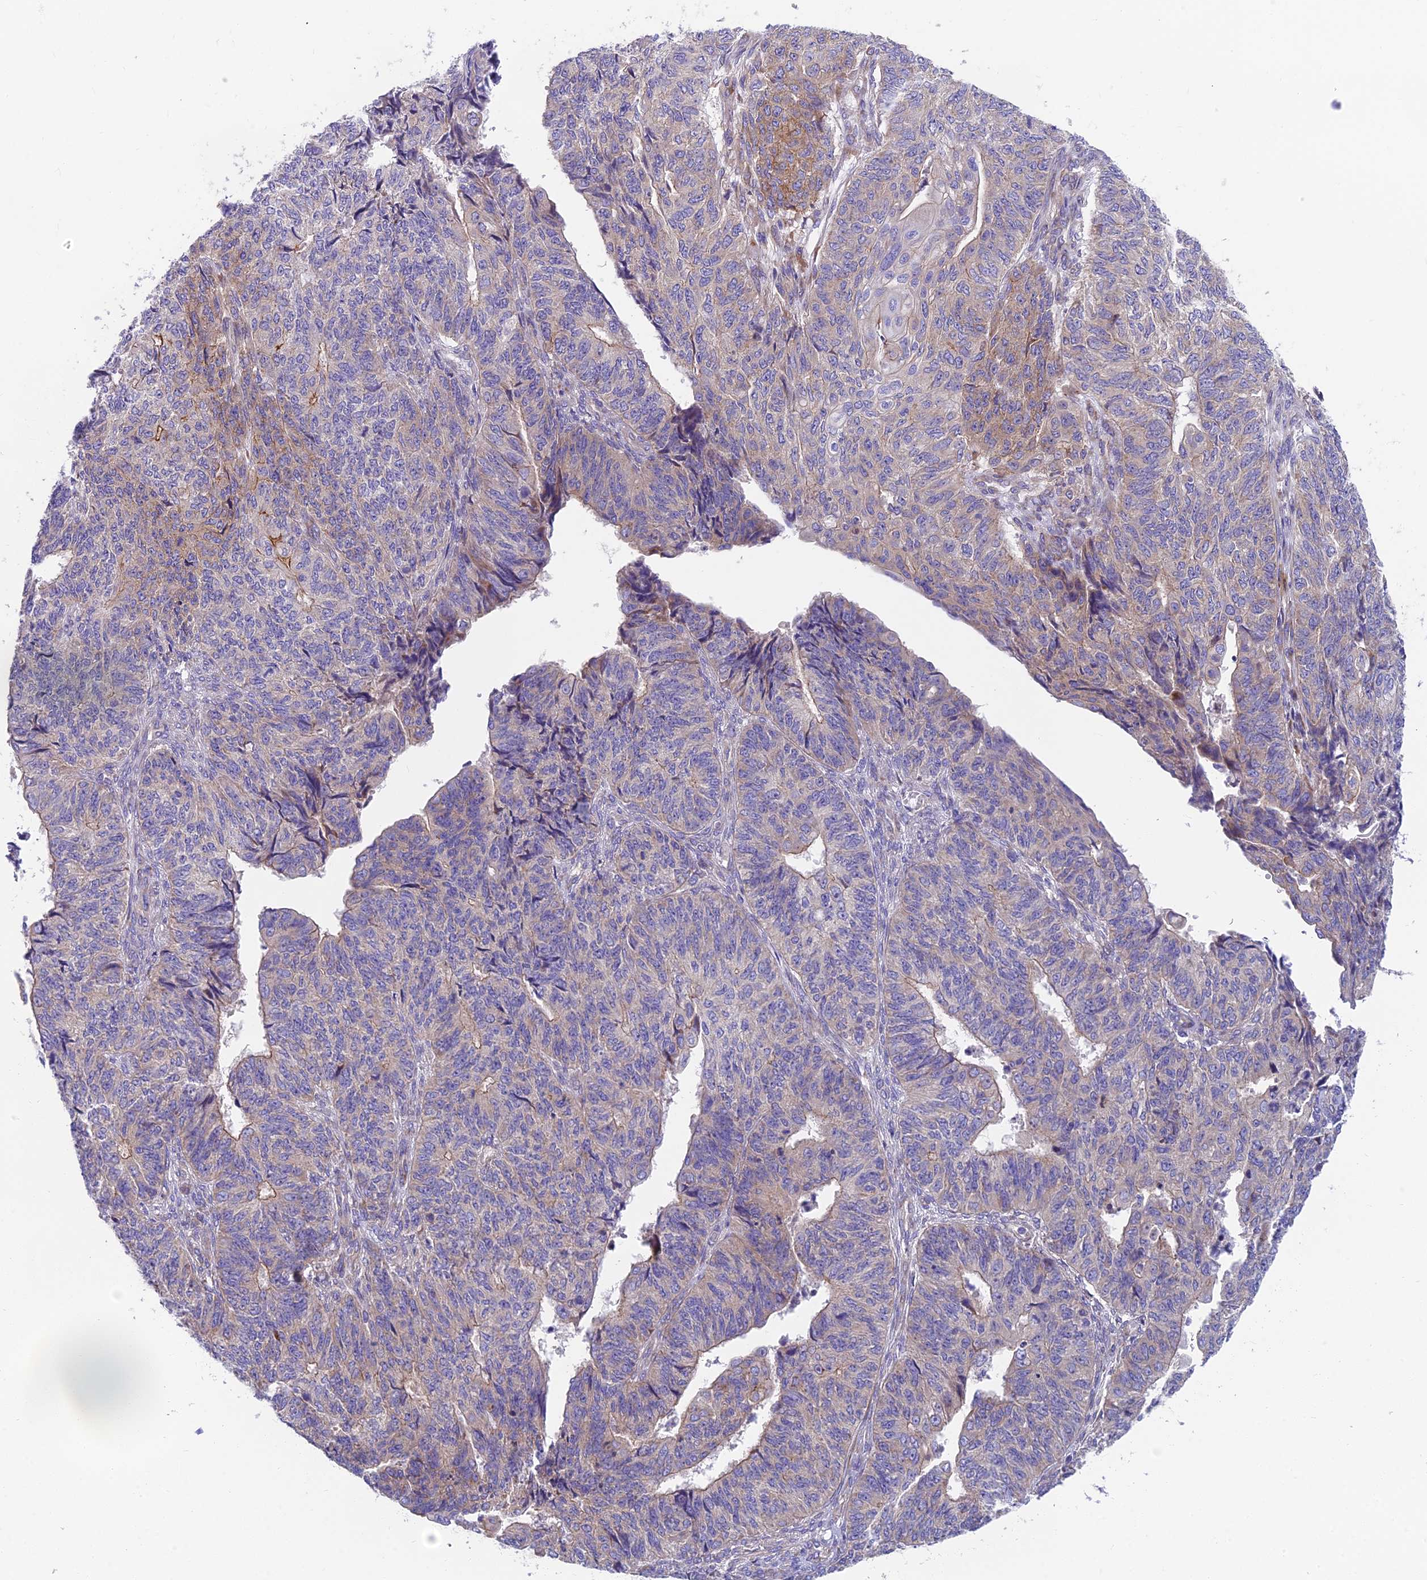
{"staining": {"intensity": "moderate", "quantity": "<25%", "location": "cytoplasmic/membranous"}, "tissue": "endometrial cancer", "cell_type": "Tumor cells", "image_type": "cancer", "snomed": [{"axis": "morphology", "description": "Adenocarcinoma, NOS"}, {"axis": "topography", "description": "Endometrium"}], "caption": "Protein analysis of endometrial cancer (adenocarcinoma) tissue reveals moderate cytoplasmic/membranous positivity in approximately <25% of tumor cells. (IHC, brightfield microscopy, high magnification).", "gene": "MVB12A", "patient": {"sex": "female", "age": 32}}